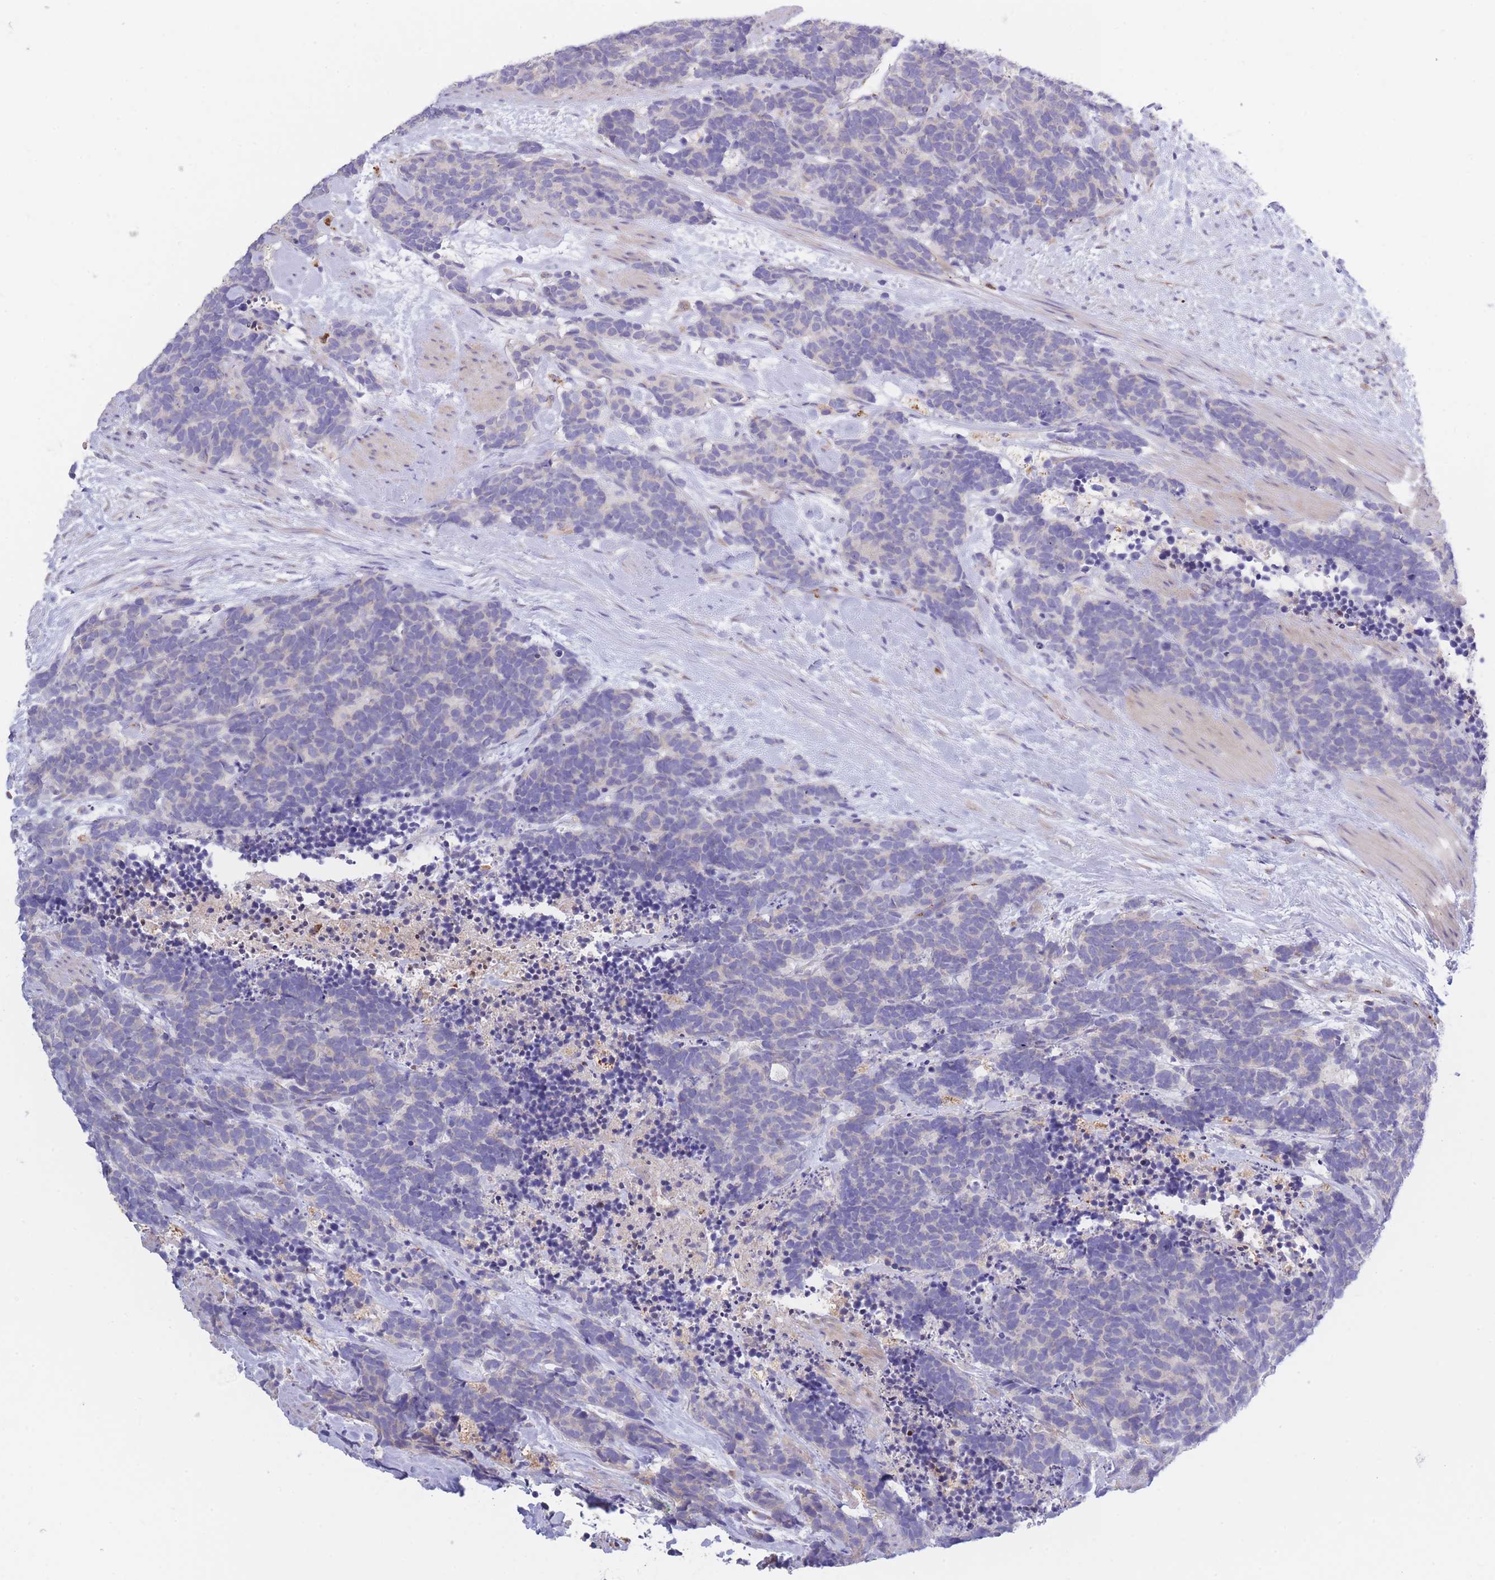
{"staining": {"intensity": "negative", "quantity": "none", "location": "none"}, "tissue": "carcinoid", "cell_type": "Tumor cells", "image_type": "cancer", "snomed": [{"axis": "morphology", "description": "Carcinoma, NOS"}, {"axis": "morphology", "description": "Carcinoid, malignant, NOS"}, {"axis": "topography", "description": "Prostate"}], "caption": "A high-resolution image shows IHC staining of carcinoid, which exhibits no significant staining in tumor cells.", "gene": "CENPM", "patient": {"sex": "male", "age": 57}}